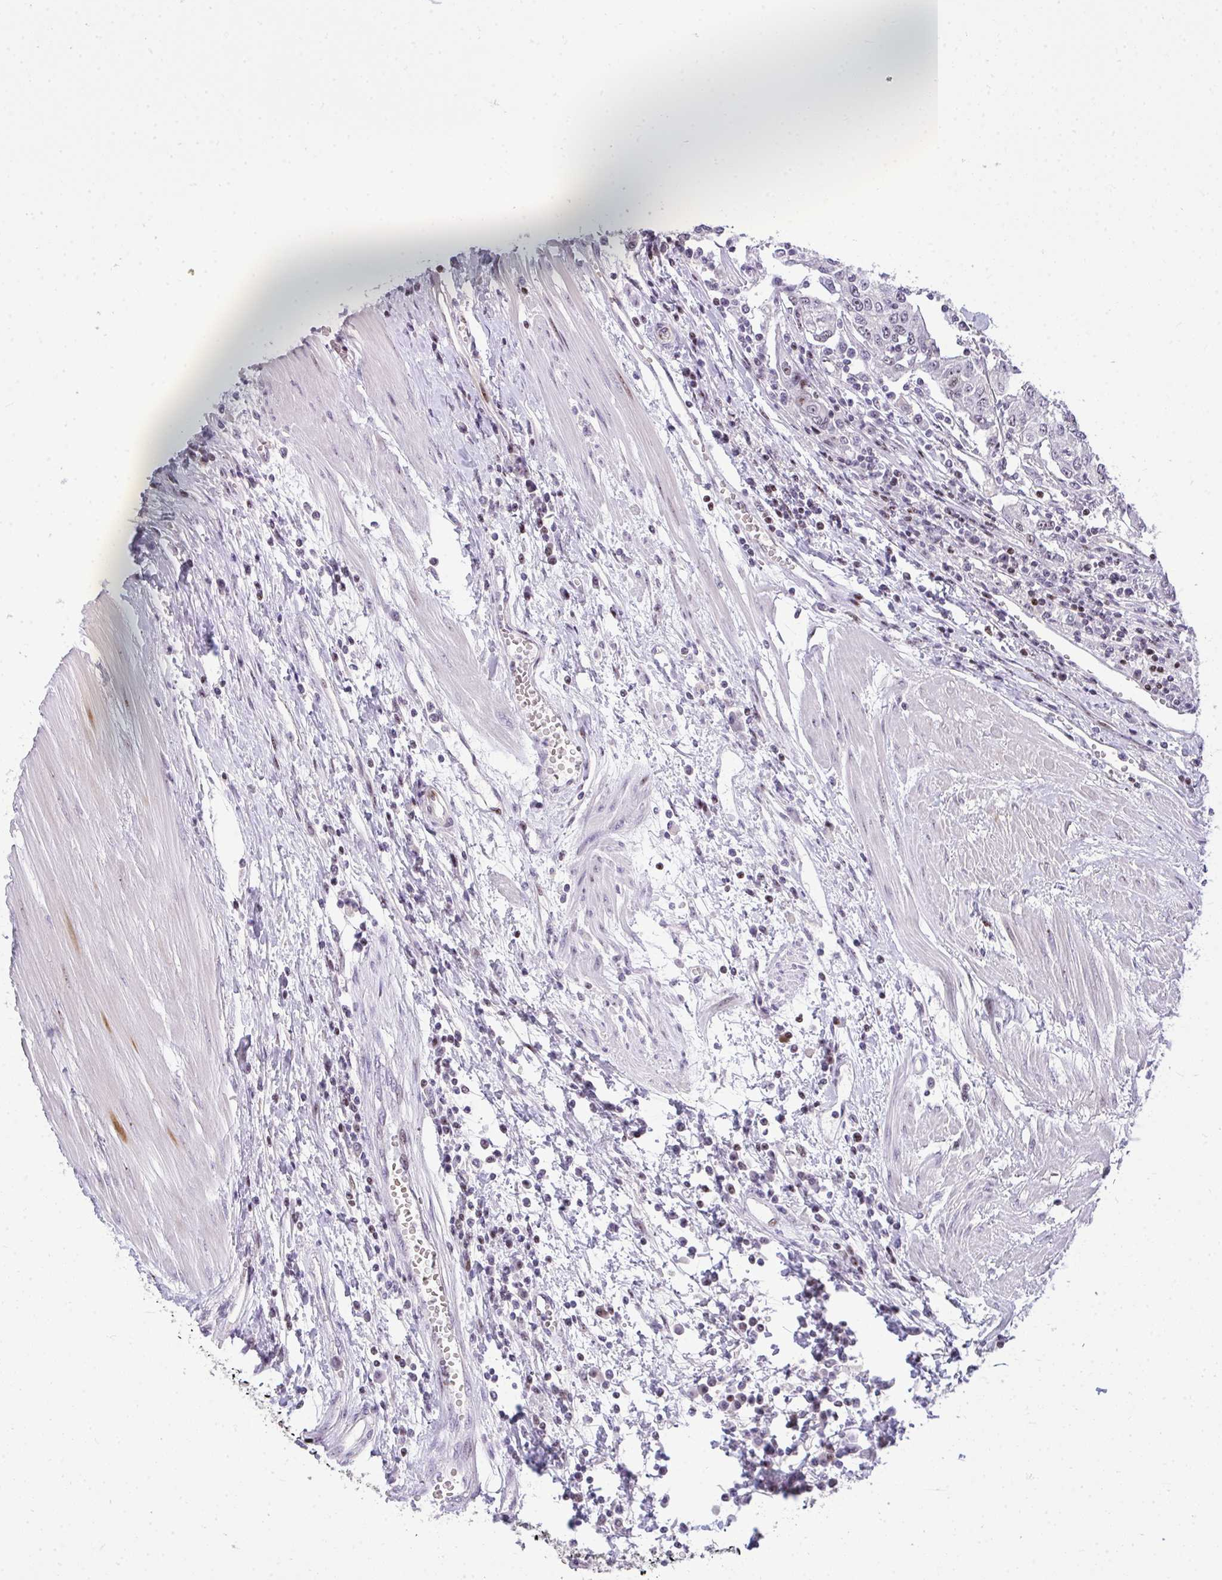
{"staining": {"intensity": "moderate", "quantity": "<25%", "location": "nuclear"}, "tissue": "urothelial cancer", "cell_type": "Tumor cells", "image_type": "cancer", "snomed": [{"axis": "morphology", "description": "Urothelial carcinoma, High grade"}, {"axis": "topography", "description": "Urinary bladder"}], "caption": "High-grade urothelial carcinoma stained with IHC displays moderate nuclear expression in approximately <25% of tumor cells.", "gene": "PLPPR3", "patient": {"sex": "female", "age": 85}}